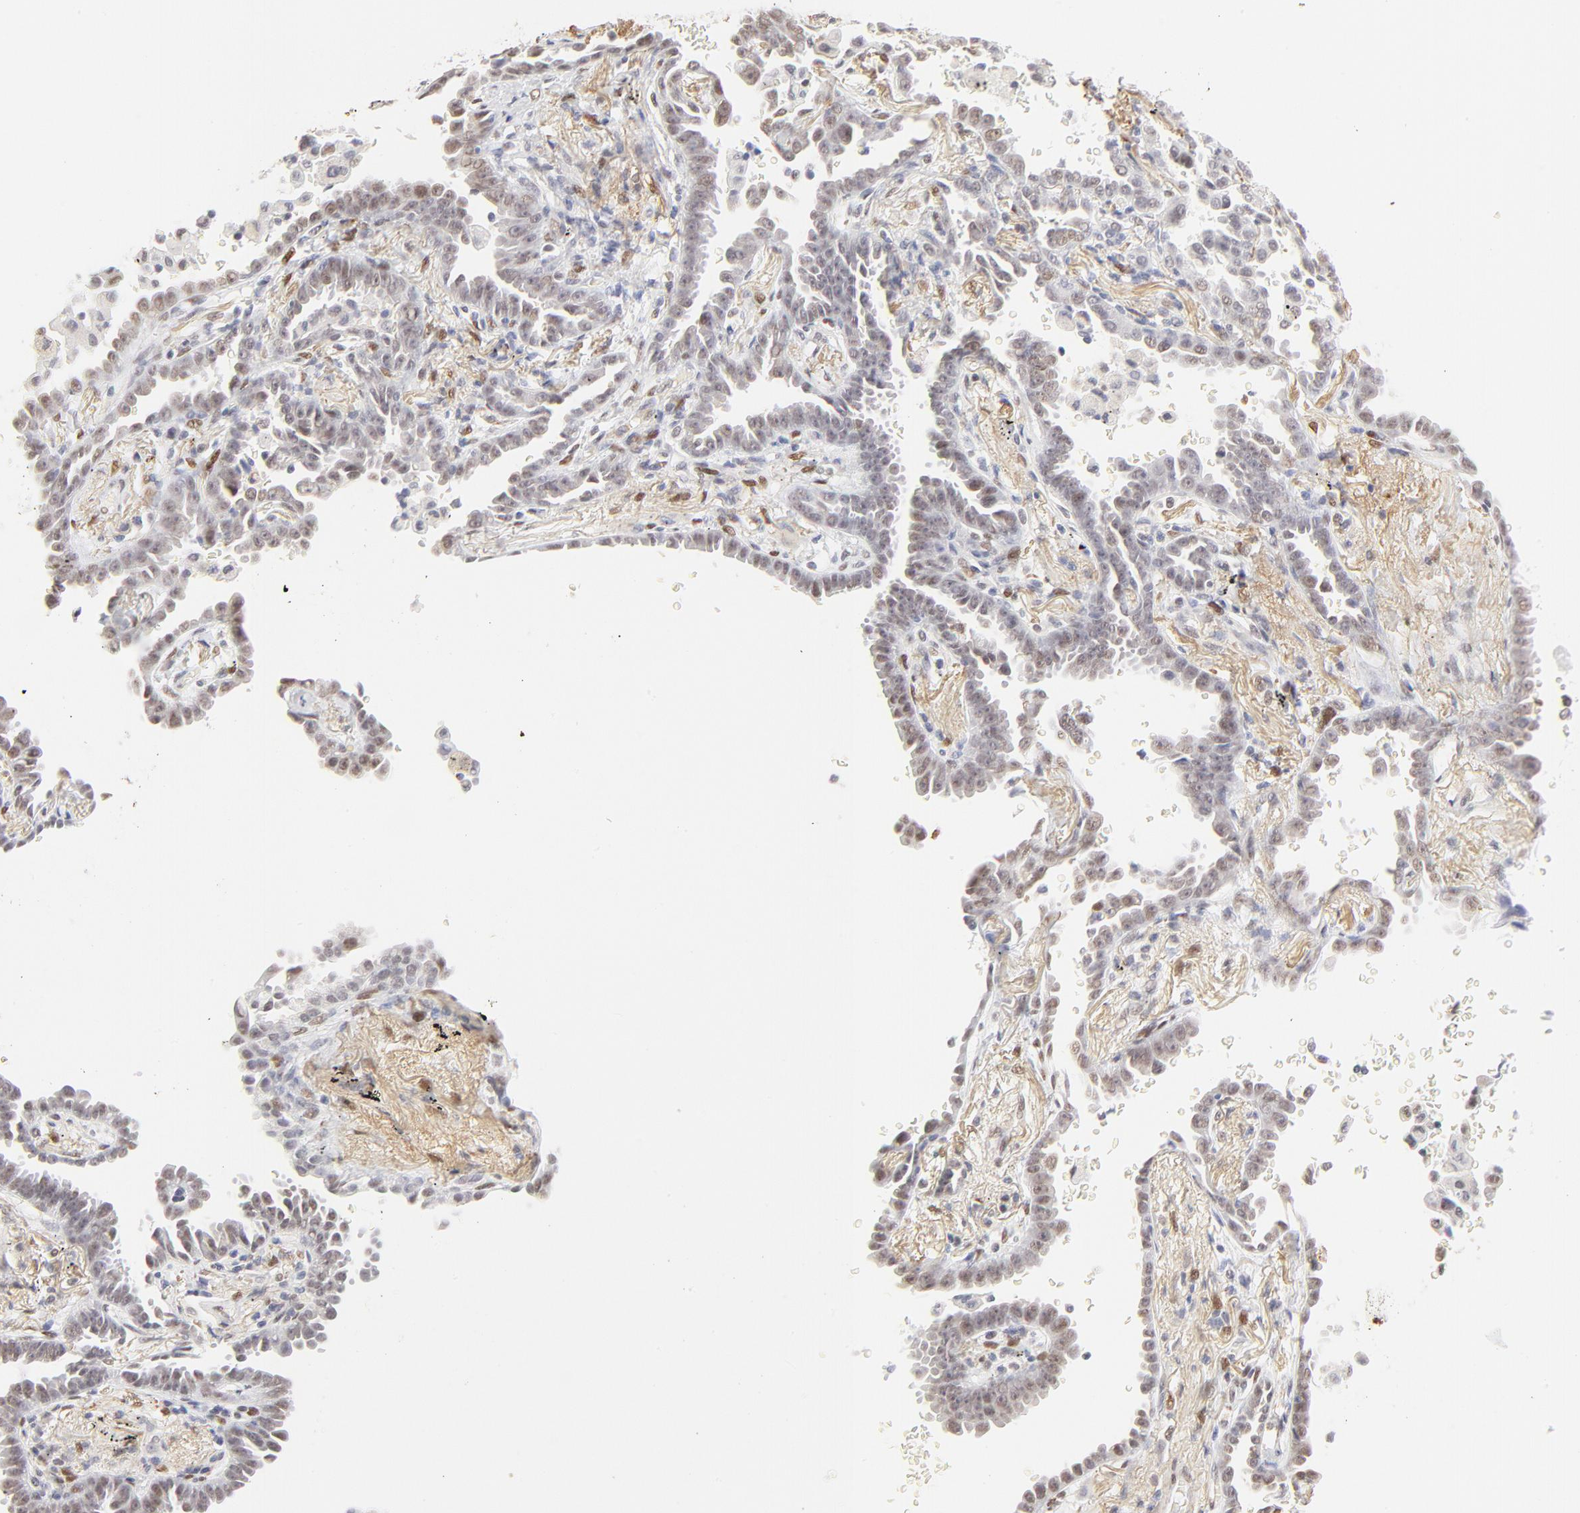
{"staining": {"intensity": "weak", "quantity": "25%-75%", "location": "nuclear"}, "tissue": "lung cancer", "cell_type": "Tumor cells", "image_type": "cancer", "snomed": [{"axis": "morphology", "description": "Adenocarcinoma, NOS"}, {"axis": "topography", "description": "Lung"}], "caption": "This image reveals lung cancer (adenocarcinoma) stained with immunohistochemistry (IHC) to label a protein in brown. The nuclear of tumor cells show weak positivity for the protein. Nuclei are counter-stained blue.", "gene": "PBX1", "patient": {"sex": "female", "age": 64}}